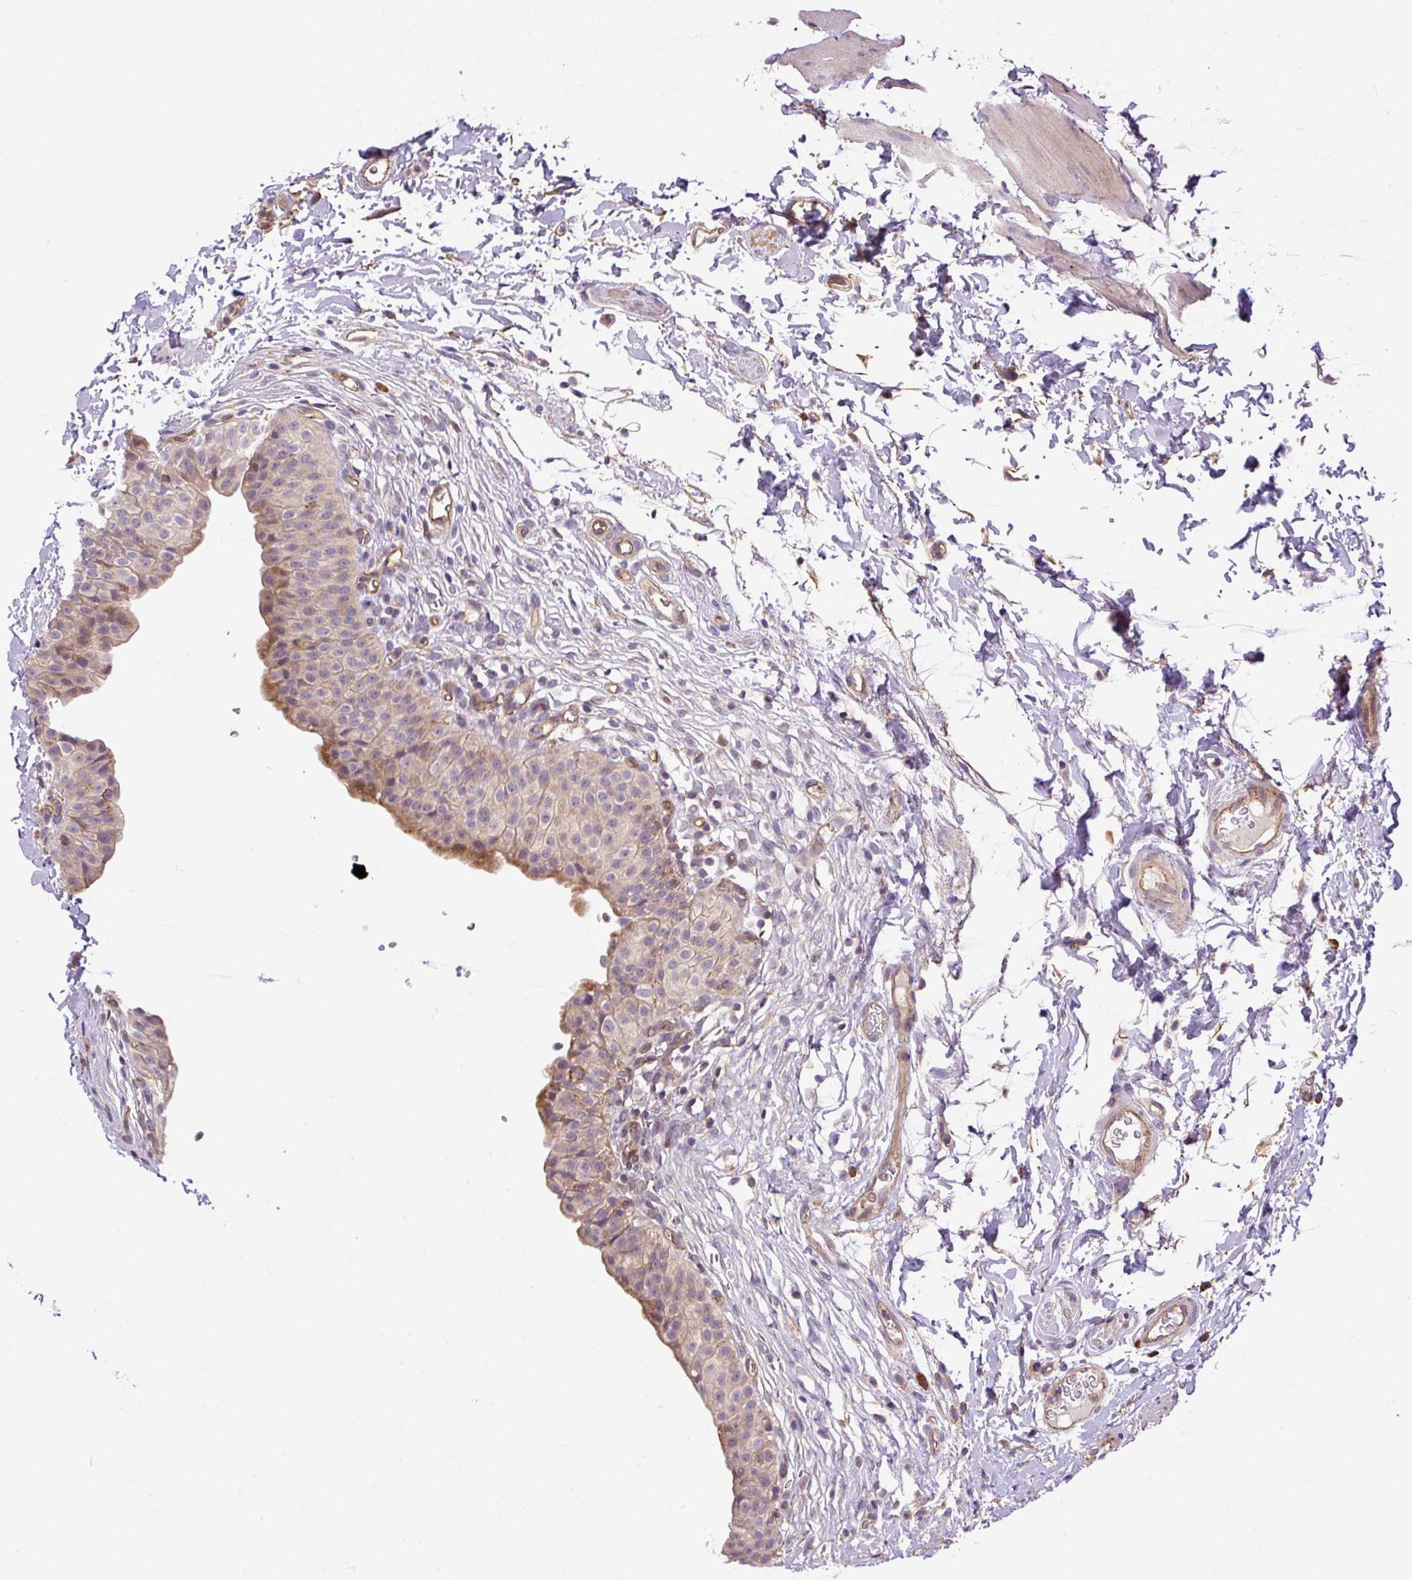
{"staining": {"intensity": "weak", "quantity": "25%-75%", "location": "cytoplasmic/membranous"}, "tissue": "urinary bladder", "cell_type": "Urothelial cells", "image_type": "normal", "snomed": [{"axis": "morphology", "description": "Normal tissue, NOS"}, {"axis": "topography", "description": "Urinary bladder"}, {"axis": "topography", "description": "Peripheral nerve tissue"}], "caption": "This is a histology image of immunohistochemistry staining of normal urinary bladder, which shows weak positivity in the cytoplasmic/membranous of urothelial cells.", "gene": "PPME1", "patient": {"sex": "male", "age": 55}}